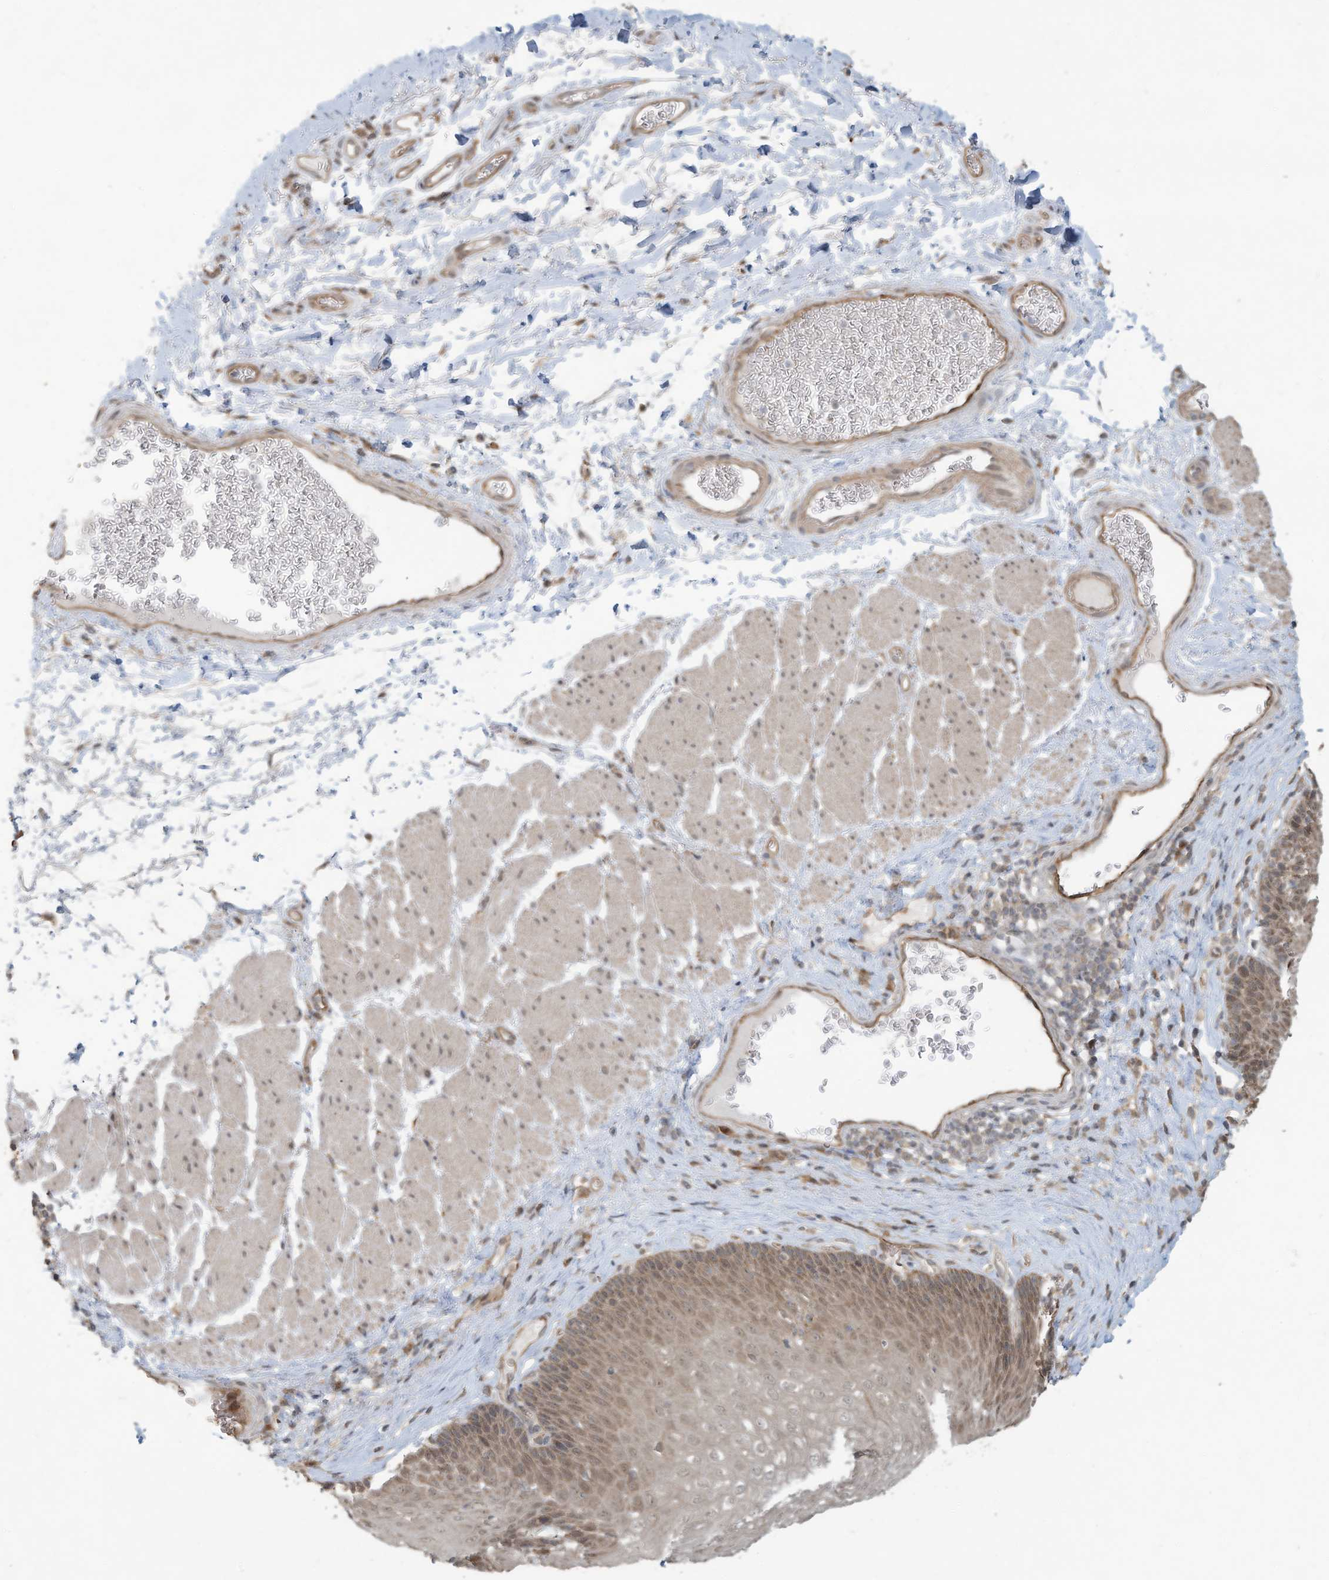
{"staining": {"intensity": "moderate", "quantity": "25%-75%", "location": "cytoplasmic/membranous,nuclear"}, "tissue": "esophagus", "cell_type": "Squamous epithelial cells", "image_type": "normal", "snomed": [{"axis": "morphology", "description": "Normal tissue, NOS"}, {"axis": "topography", "description": "Esophagus"}], "caption": "DAB immunohistochemical staining of normal esophagus demonstrates moderate cytoplasmic/membranous,nuclear protein positivity in about 25%-75% of squamous epithelial cells. The staining was performed using DAB, with brown indicating positive protein expression. Nuclei are stained blue with hematoxylin.", "gene": "ERI2", "patient": {"sex": "female", "age": 66}}